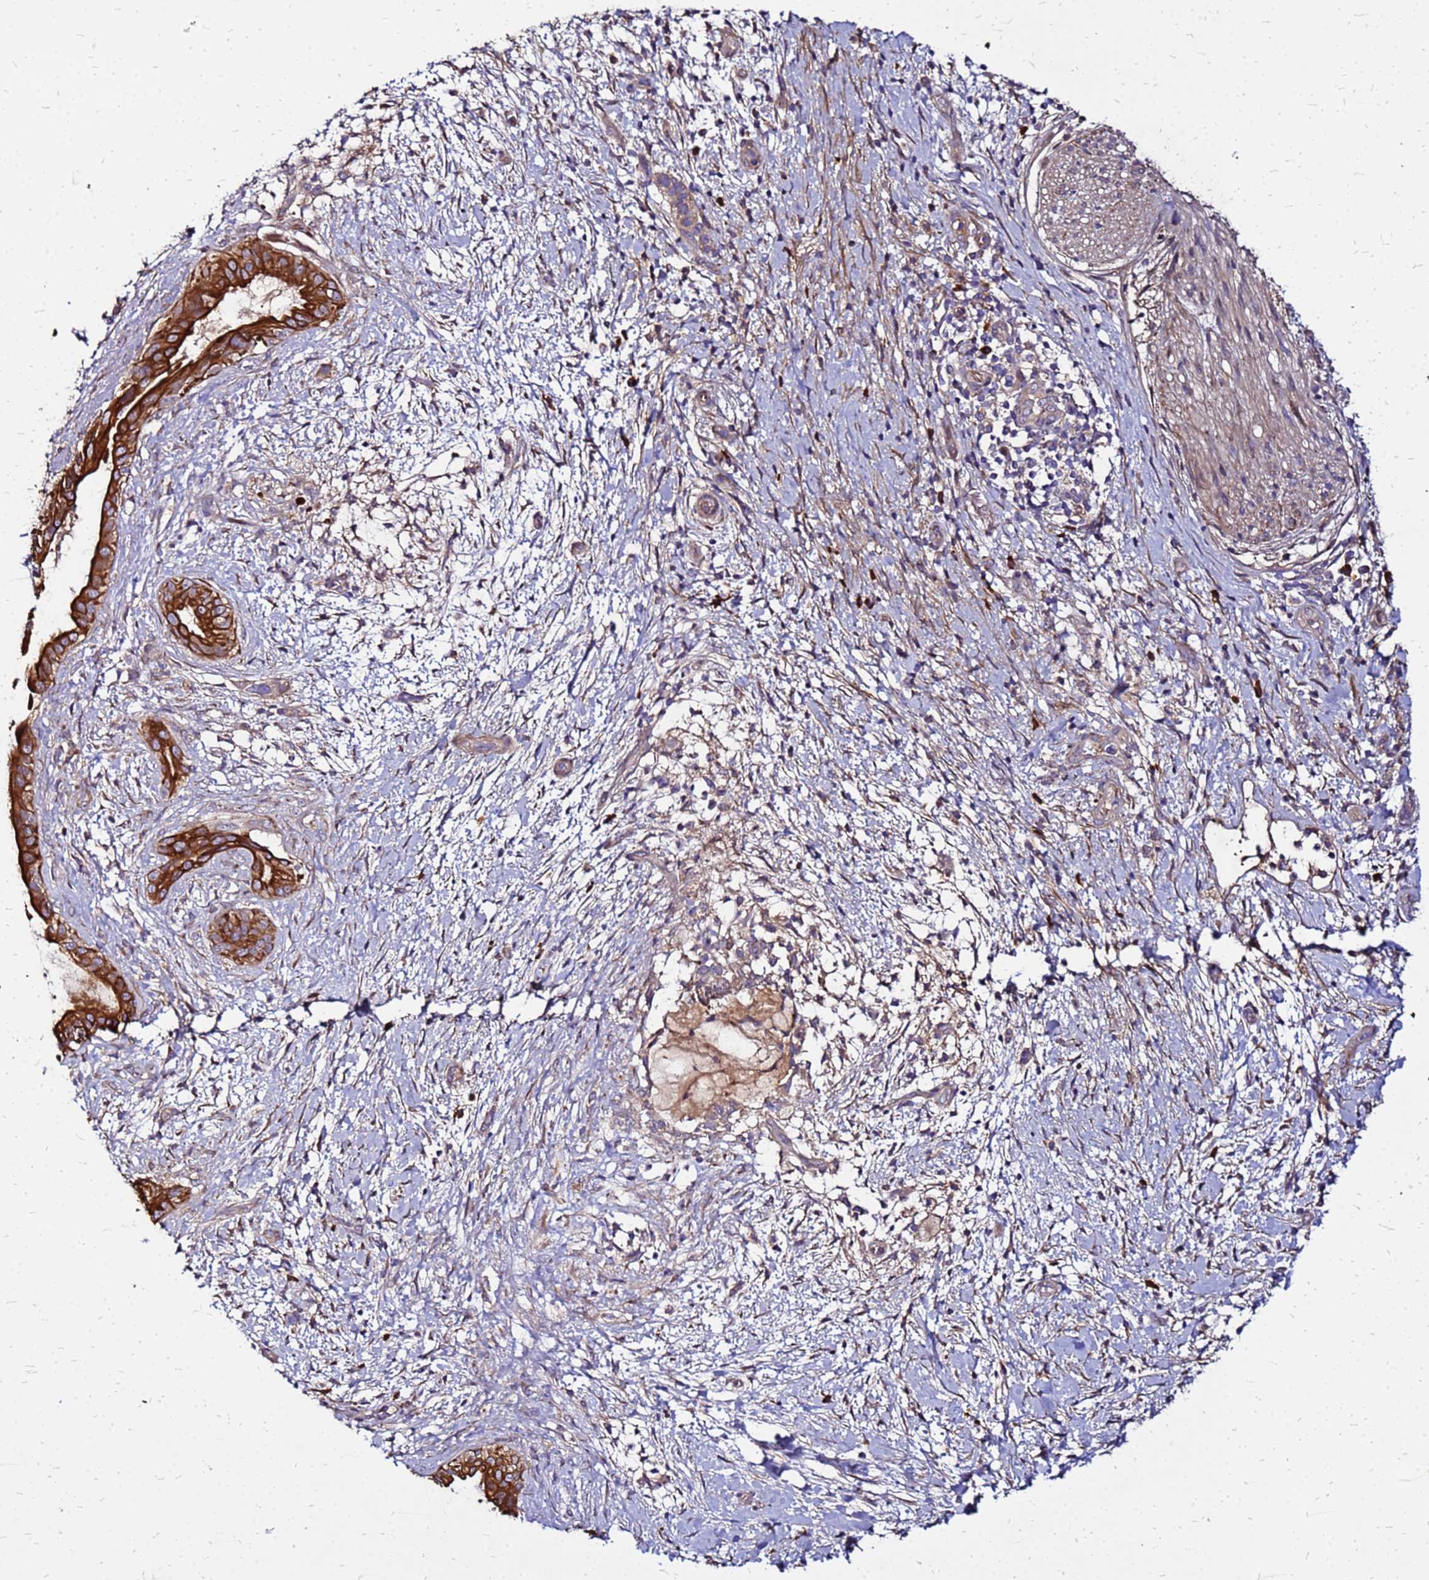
{"staining": {"intensity": "strong", "quantity": ">75%", "location": "cytoplasmic/membranous"}, "tissue": "pancreatic cancer", "cell_type": "Tumor cells", "image_type": "cancer", "snomed": [{"axis": "morphology", "description": "Adenocarcinoma, NOS"}, {"axis": "topography", "description": "Pancreas"}], "caption": "High-power microscopy captured an immunohistochemistry (IHC) histopathology image of adenocarcinoma (pancreatic), revealing strong cytoplasmic/membranous staining in approximately >75% of tumor cells.", "gene": "VMO1", "patient": {"sex": "female", "age": 61}}